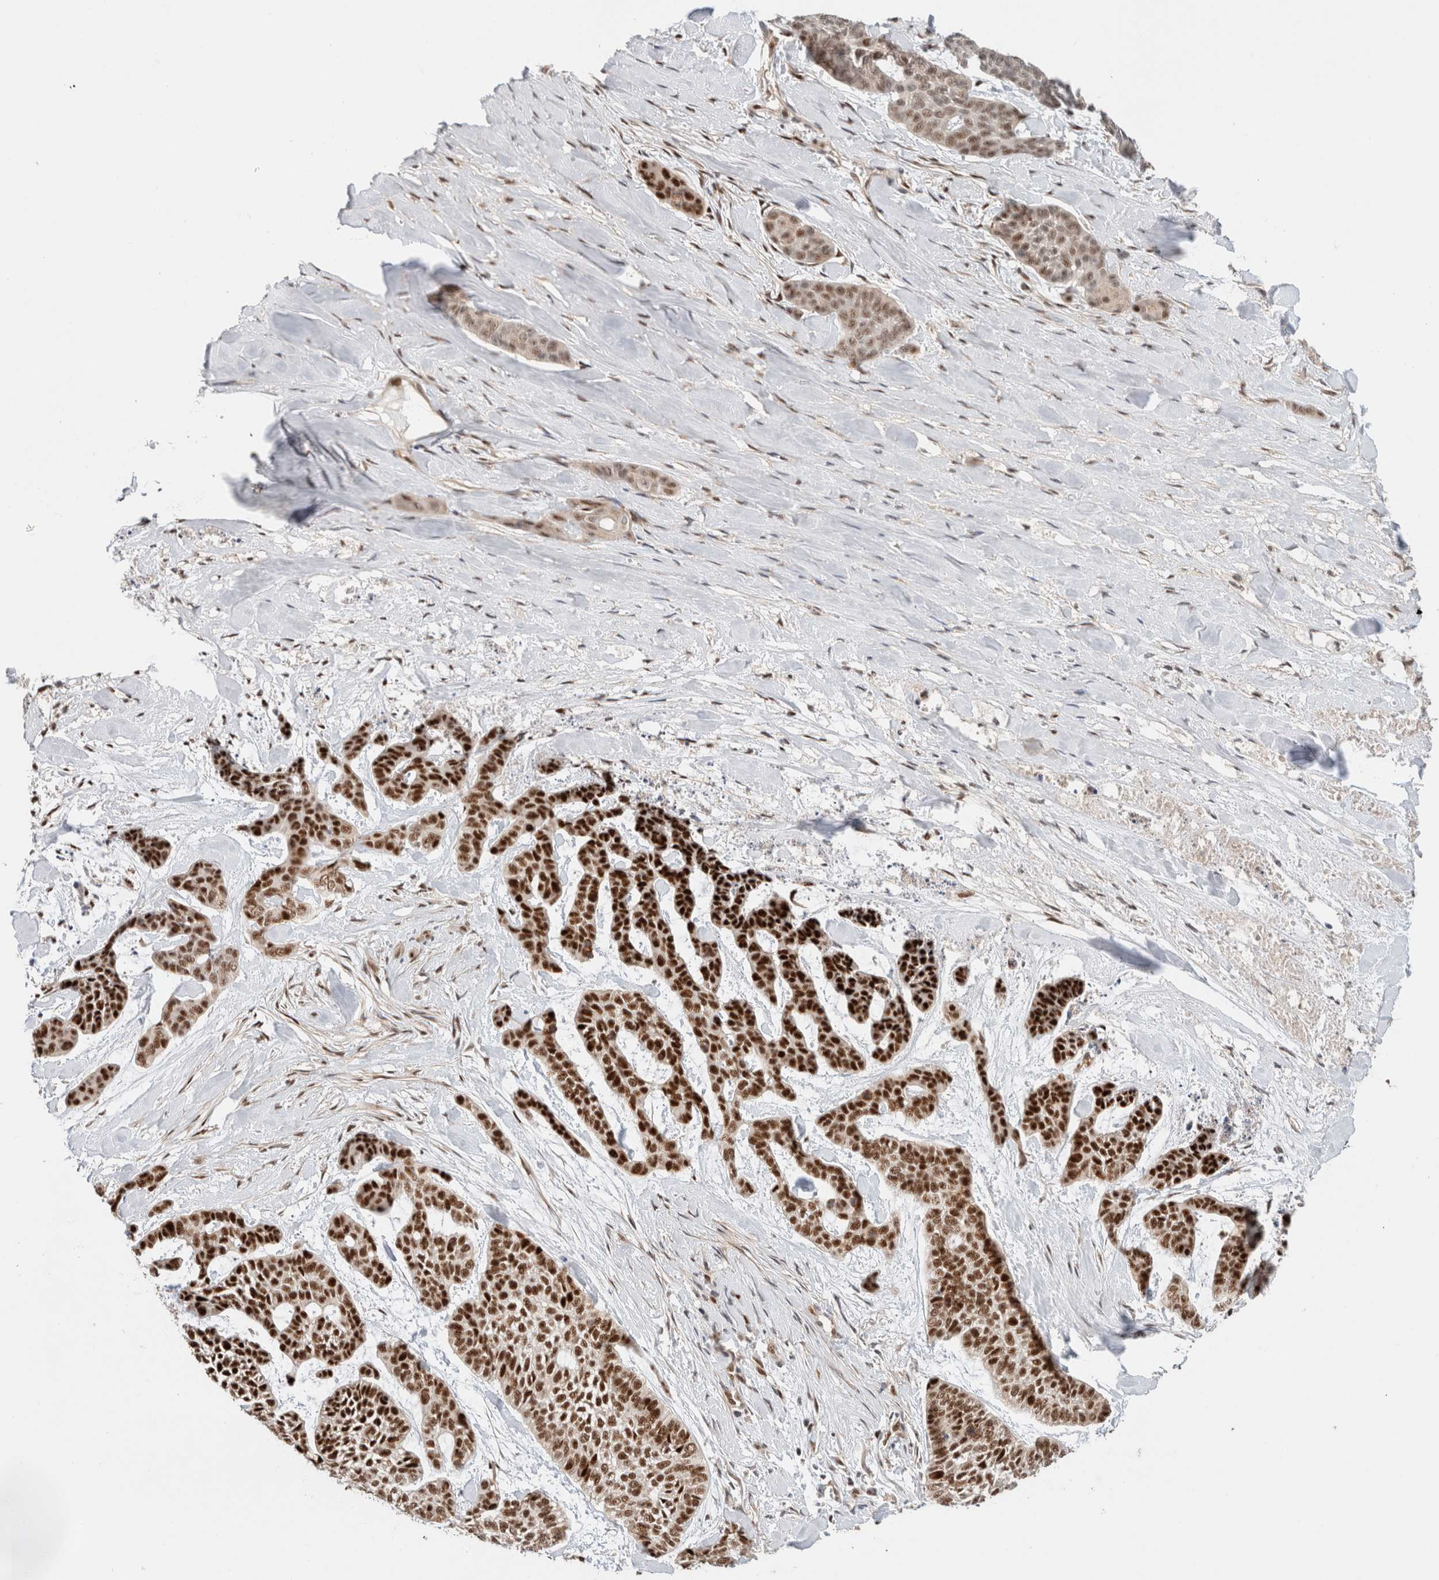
{"staining": {"intensity": "strong", "quantity": ">75%", "location": "nuclear"}, "tissue": "skin cancer", "cell_type": "Tumor cells", "image_type": "cancer", "snomed": [{"axis": "morphology", "description": "Basal cell carcinoma"}, {"axis": "topography", "description": "Skin"}], "caption": "Protein expression analysis of human basal cell carcinoma (skin) reveals strong nuclear staining in approximately >75% of tumor cells. (DAB (3,3'-diaminobenzidine) IHC, brown staining for protein, blue staining for nuclei).", "gene": "ID3", "patient": {"sex": "female", "age": 64}}